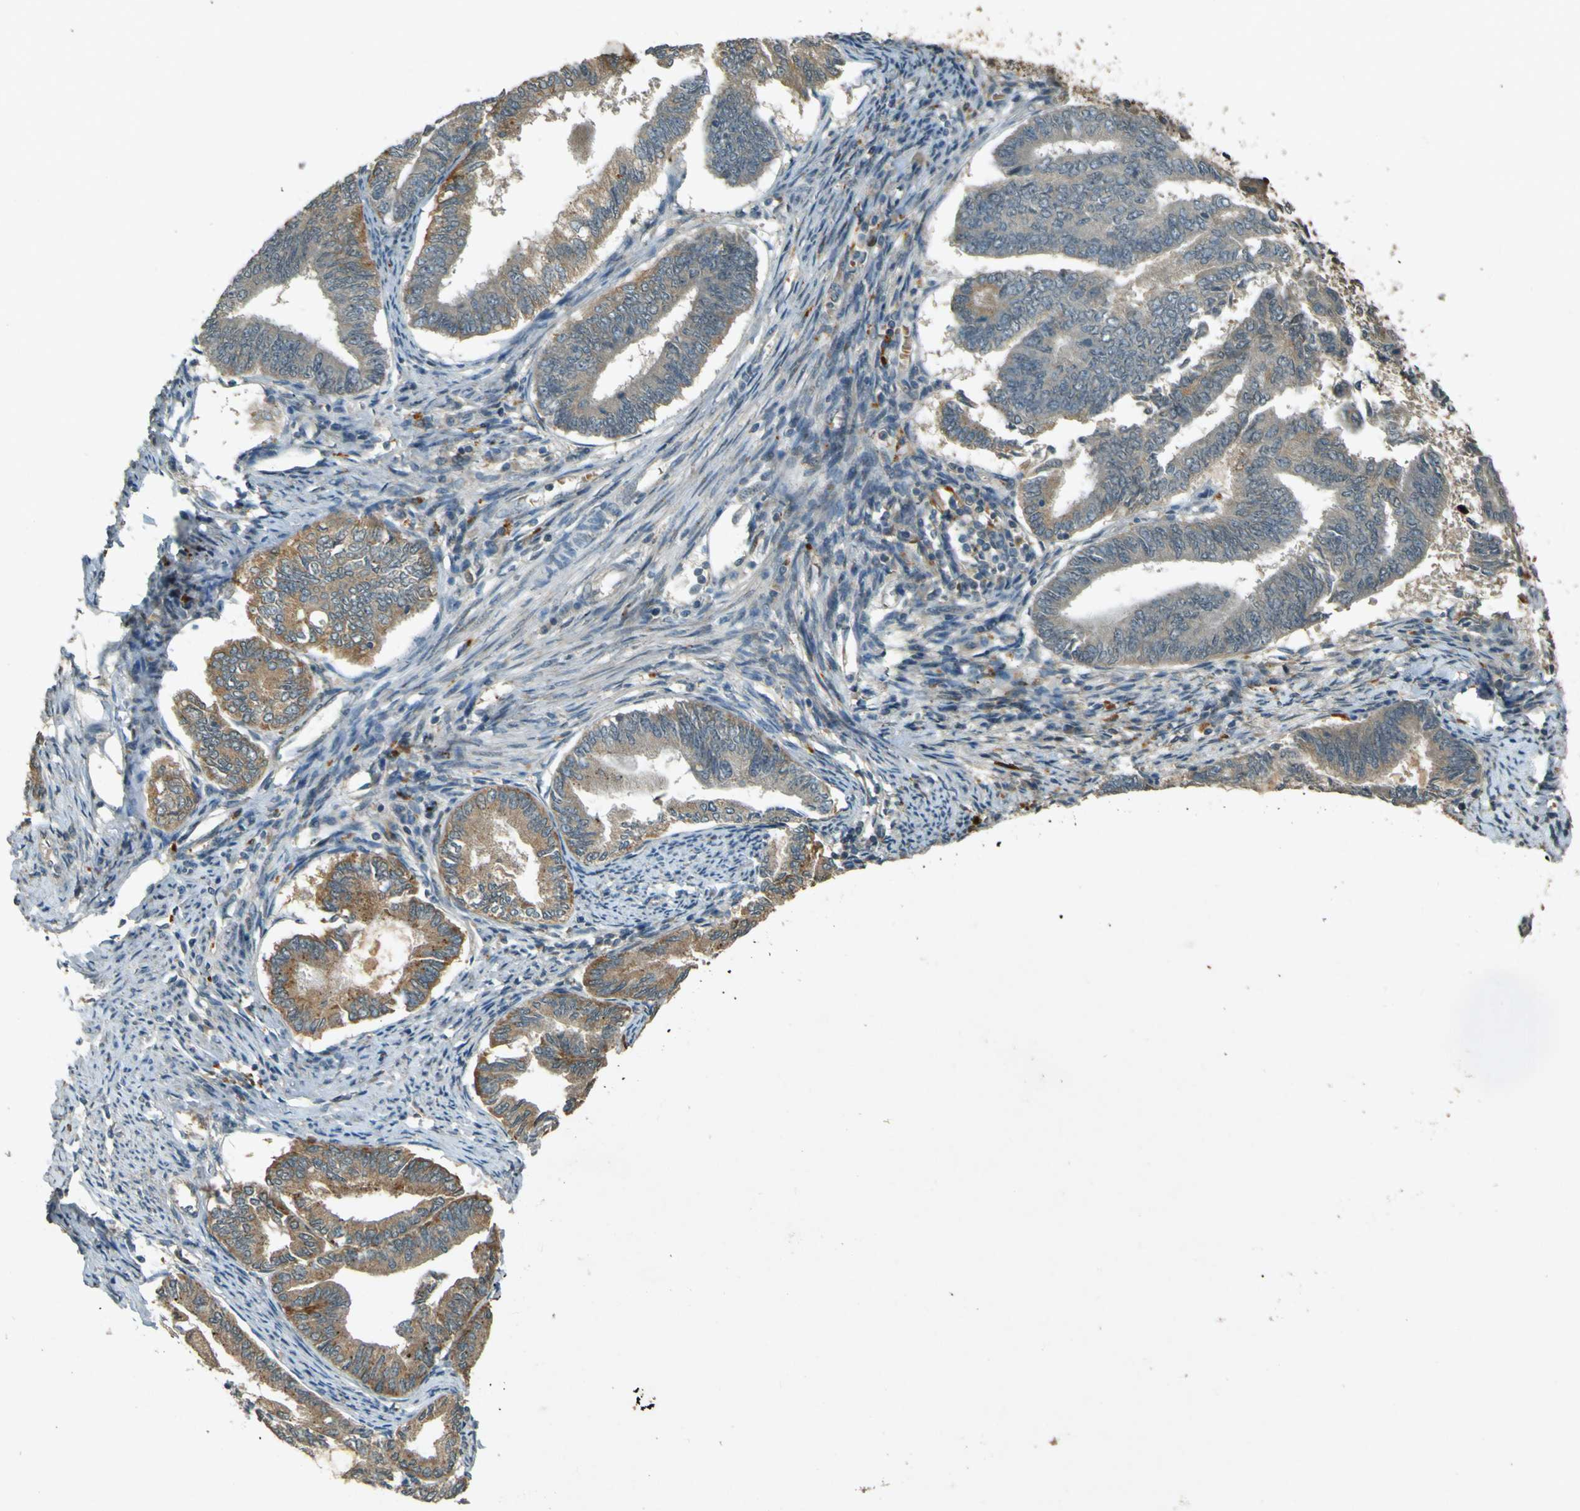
{"staining": {"intensity": "weak", "quantity": ">75%", "location": "cytoplasmic/membranous"}, "tissue": "endometrial cancer", "cell_type": "Tumor cells", "image_type": "cancer", "snomed": [{"axis": "morphology", "description": "Adenocarcinoma, NOS"}, {"axis": "topography", "description": "Endometrium"}], "caption": "An IHC micrograph of neoplastic tissue is shown. Protein staining in brown shows weak cytoplasmic/membranous positivity in endometrial cancer (adenocarcinoma) within tumor cells.", "gene": "MPDZ", "patient": {"sex": "female", "age": 86}}